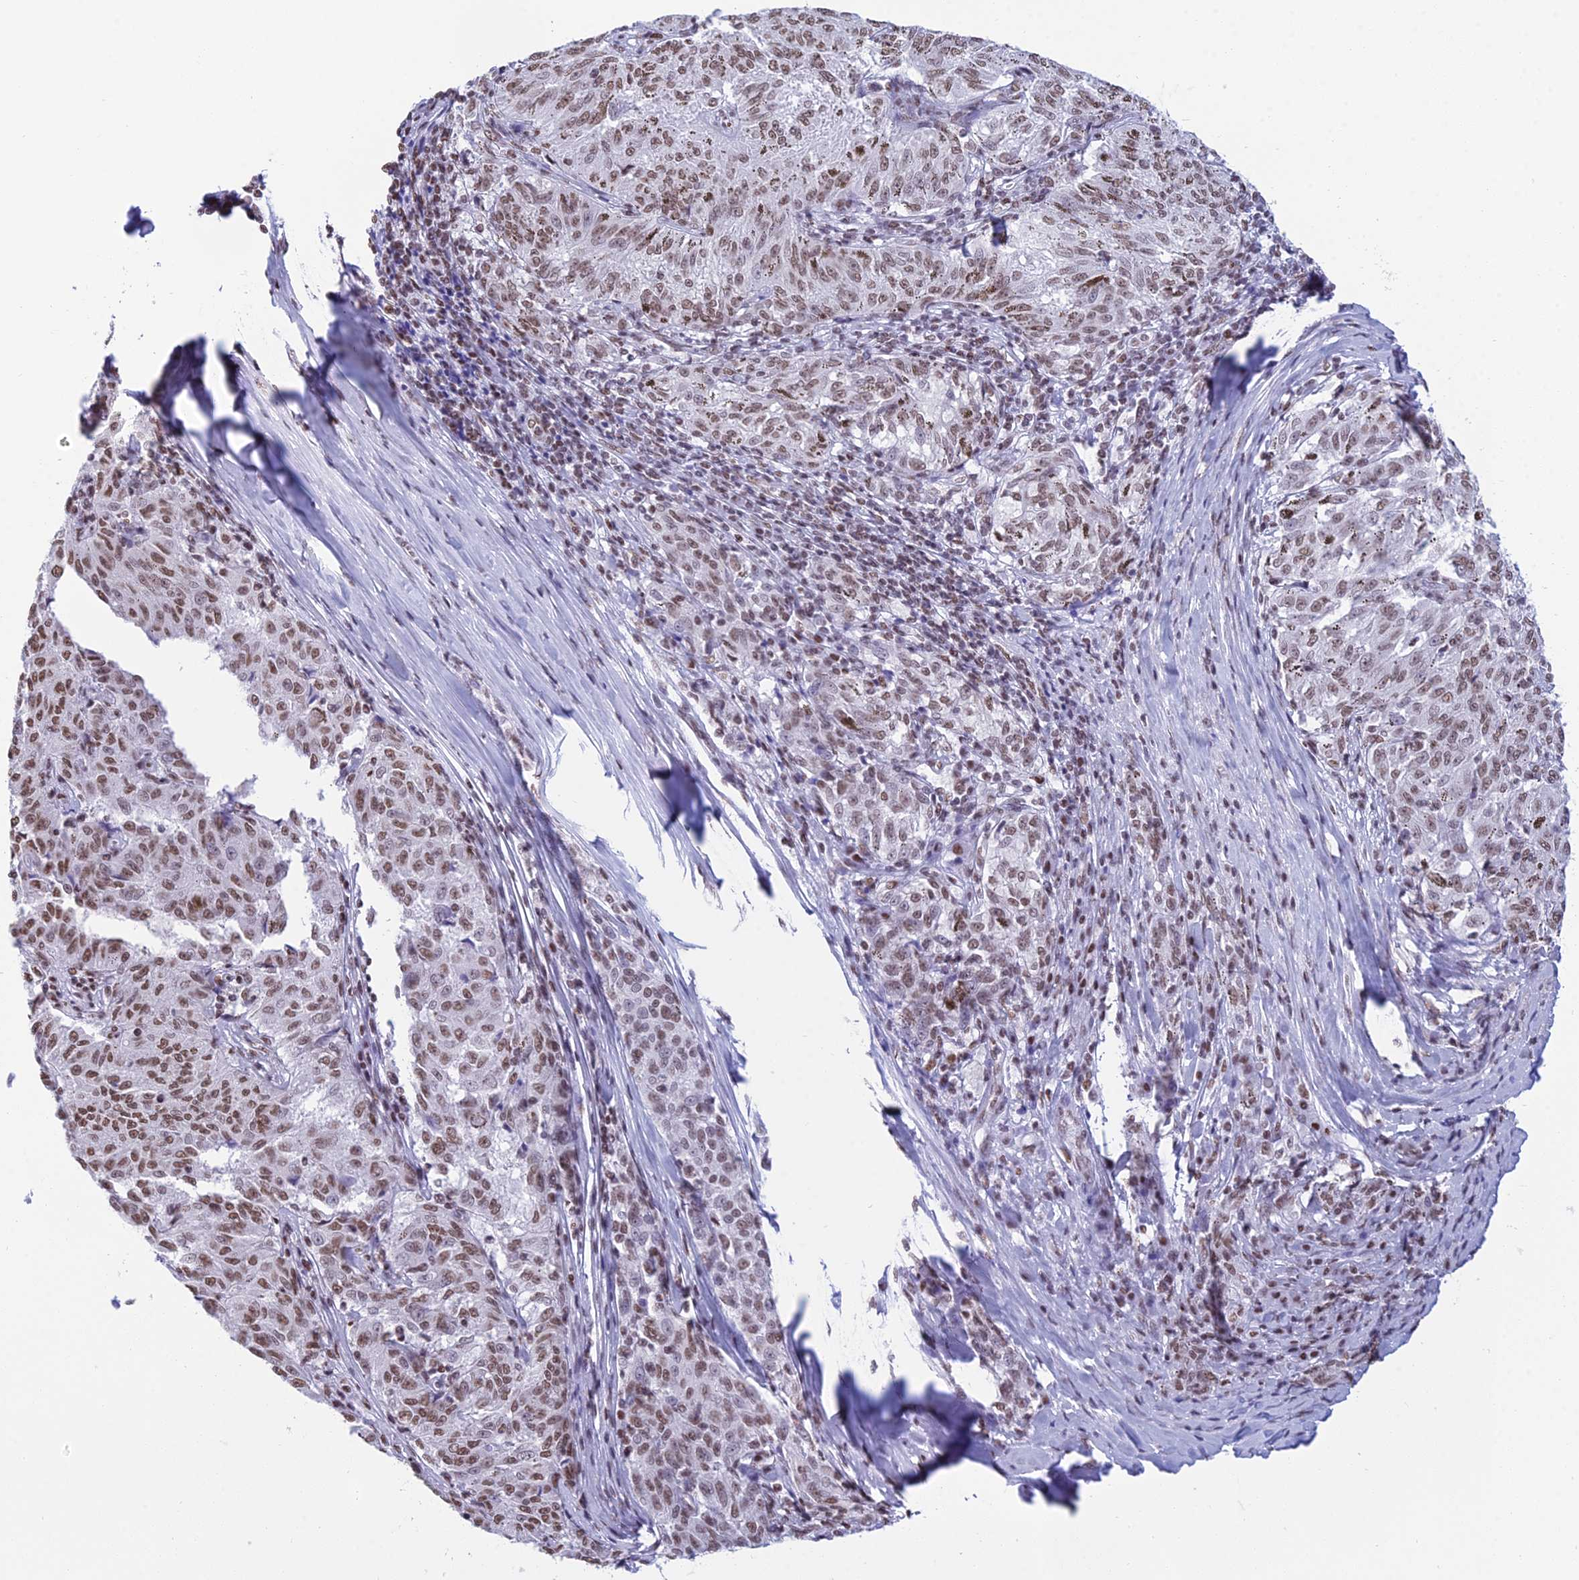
{"staining": {"intensity": "moderate", "quantity": ">75%", "location": "nuclear"}, "tissue": "melanoma", "cell_type": "Tumor cells", "image_type": "cancer", "snomed": [{"axis": "morphology", "description": "Malignant melanoma, NOS"}, {"axis": "topography", "description": "Skin"}], "caption": "The image reveals immunohistochemical staining of melanoma. There is moderate nuclear expression is present in about >75% of tumor cells.", "gene": "CDC26", "patient": {"sex": "female", "age": 72}}